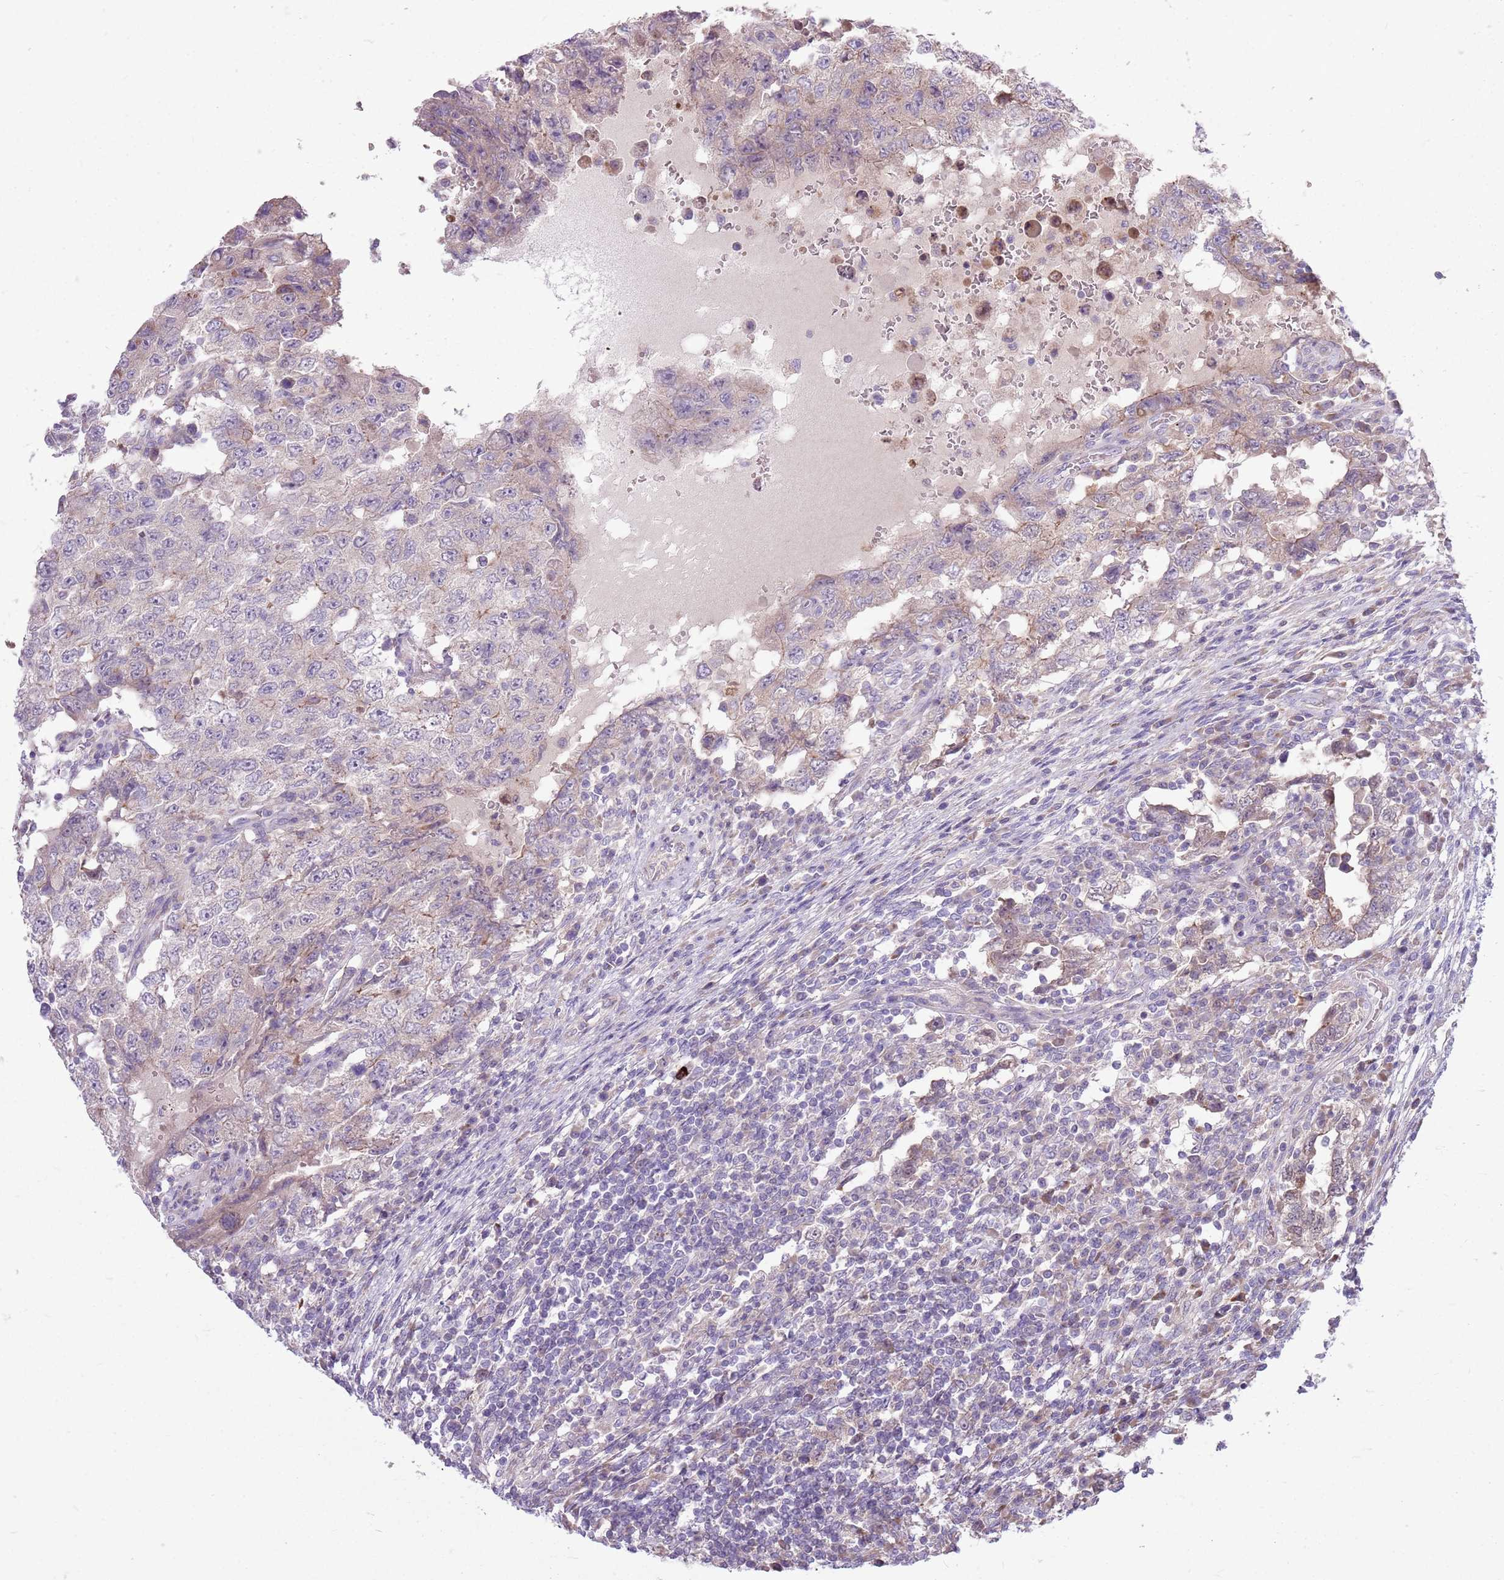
{"staining": {"intensity": "negative", "quantity": "none", "location": "none"}, "tissue": "testis cancer", "cell_type": "Tumor cells", "image_type": "cancer", "snomed": [{"axis": "morphology", "description": "Carcinoma, Embryonal, NOS"}, {"axis": "topography", "description": "Testis"}], "caption": "This is an IHC photomicrograph of embryonal carcinoma (testis). There is no expression in tumor cells.", "gene": "PPP1R27", "patient": {"sex": "male", "age": 26}}